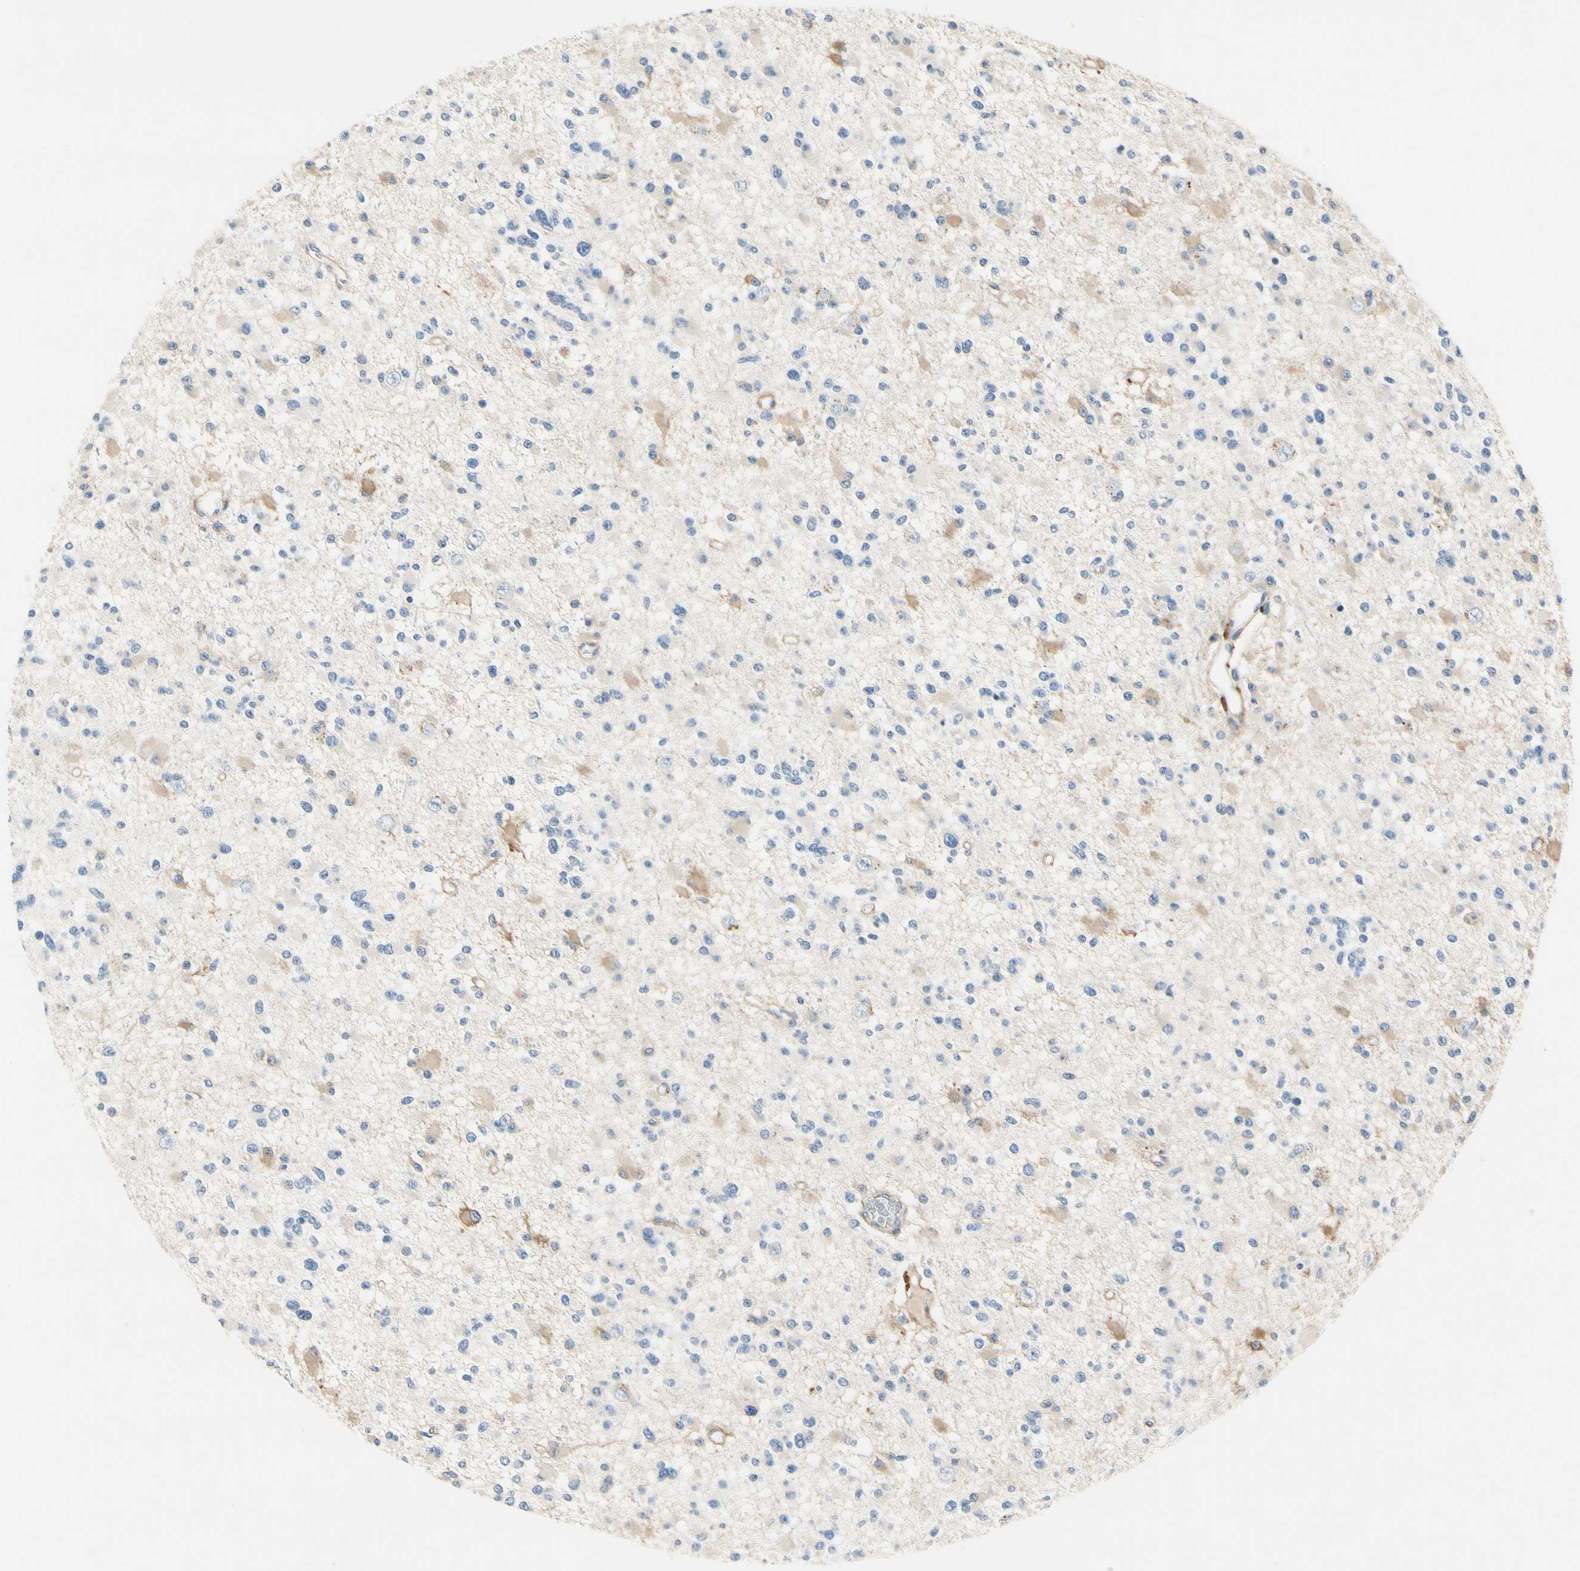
{"staining": {"intensity": "moderate", "quantity": "<25%", "location": "cytoplasmic/membranous"}, "tissue": "glioma", "cell_type": "Tumor cells", "image_type": "cancer", "snomed": [{"axis": "morphology", "description": "Glioma, malignant, Low grade"}, {"axis": "topography", "description": "Brain"}], "caption": "High-magnification brightfield microscopy of glioma stained with DAB (brown) and counterstained with hematoxylin (blue). tumor cells exhibit moderate cytoplasmic/membranous expression is identified in about<25% of cells.", "gene": "TGFBR3", "patient": {"sex": "female", "age": 22}}